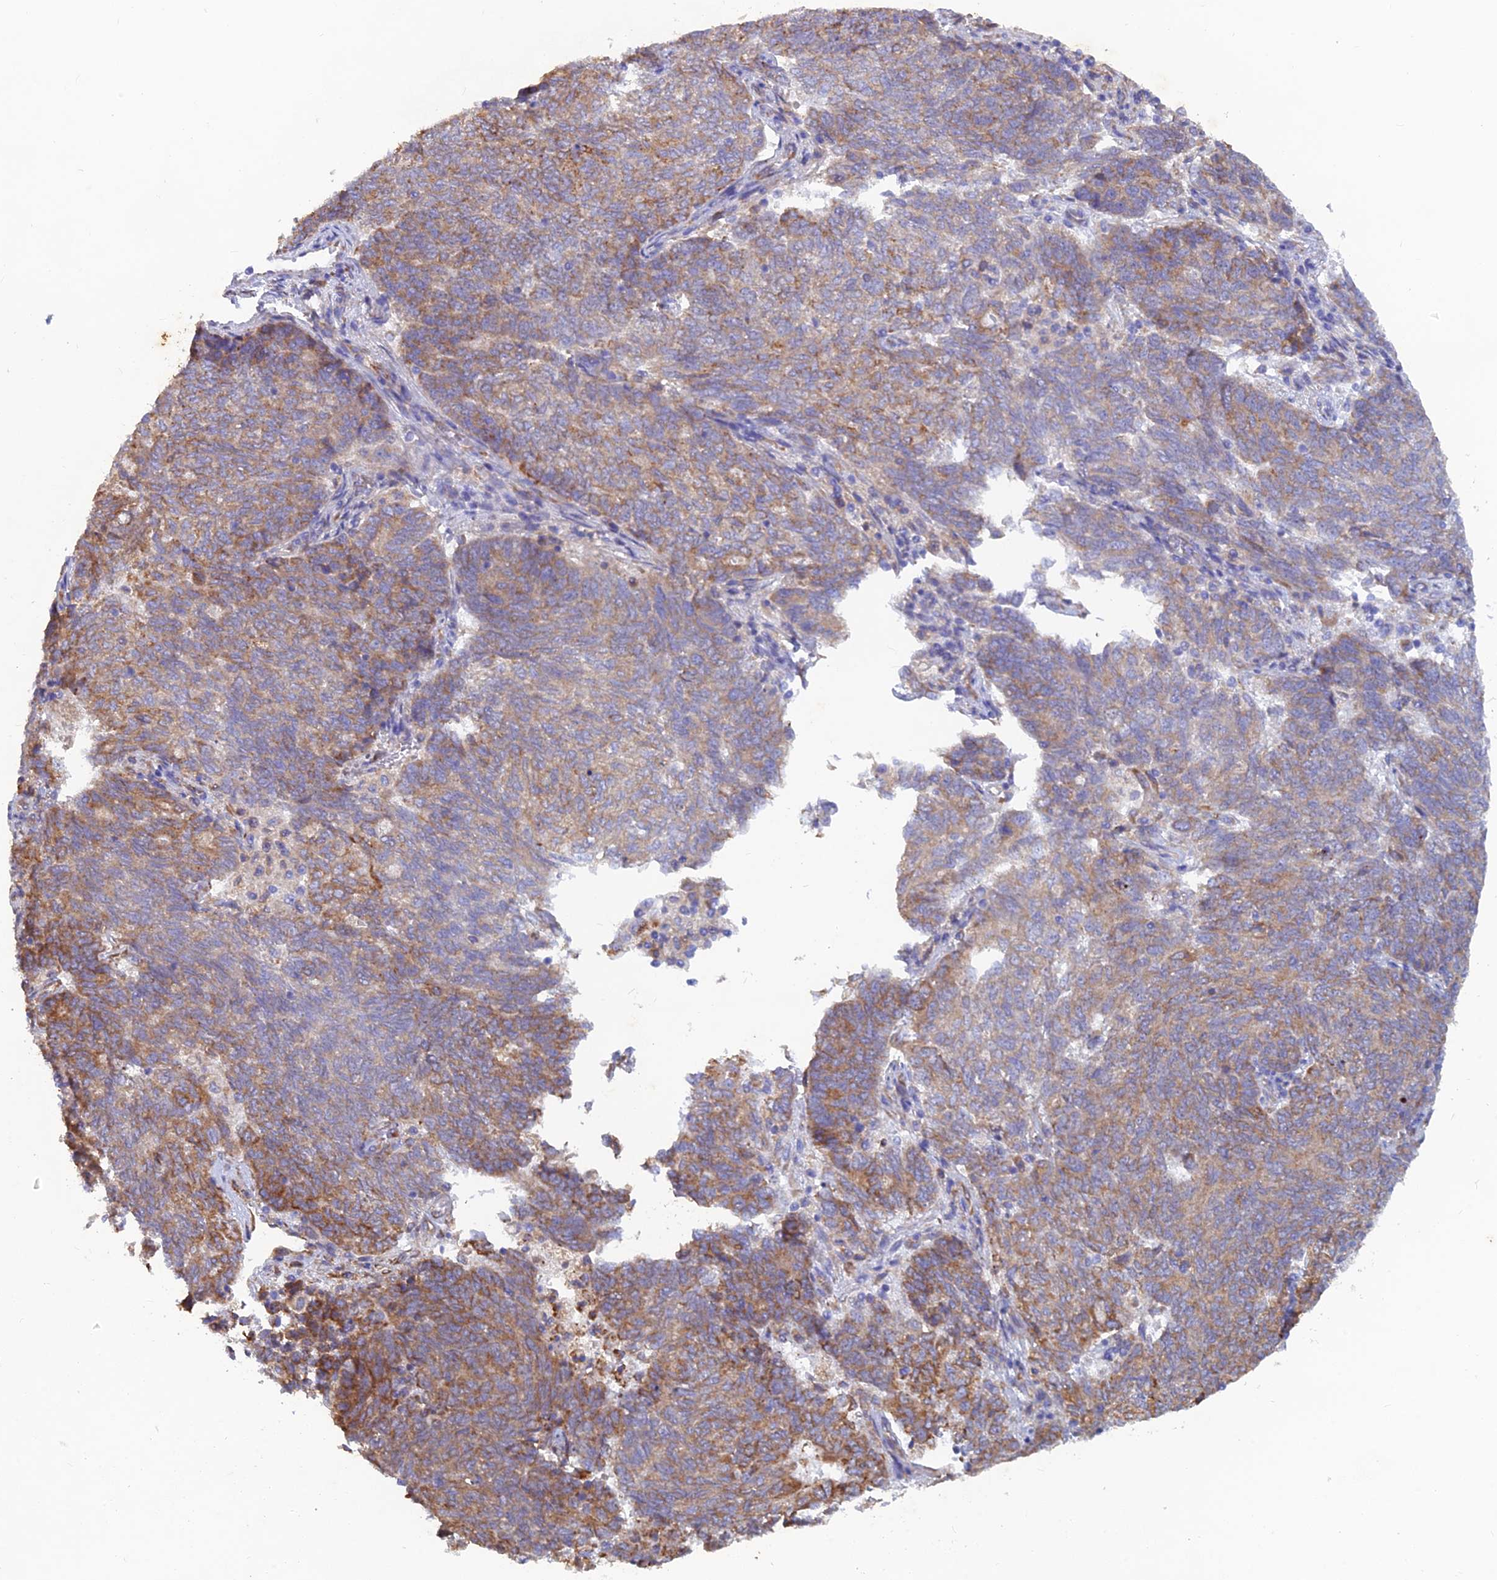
{"staining": {"intensity": "moderate", "quantity": ">75%", "location": "cytoplasmic/membranous"}, "tissue": "endometrial cancer", "cell_type": "Tumor cells", "image_type": "cancer", "snomed": [{"axis": "morphology", "description": "Adenocarcinoma, NOS"}, {"axis": "topography", "description": "Endometrium"}], "caption": "Immunohistochemistry (IHC) photomicrograph of human endometrial cancer (adenocarcinoma) stained for a protein (brown), which demonstrates medium levels of moderate cytoplasmic/membranous expression in about >75% of tumor cells.", "gene": "WDR35", "patient": {"sex": "female", "age": 80}}